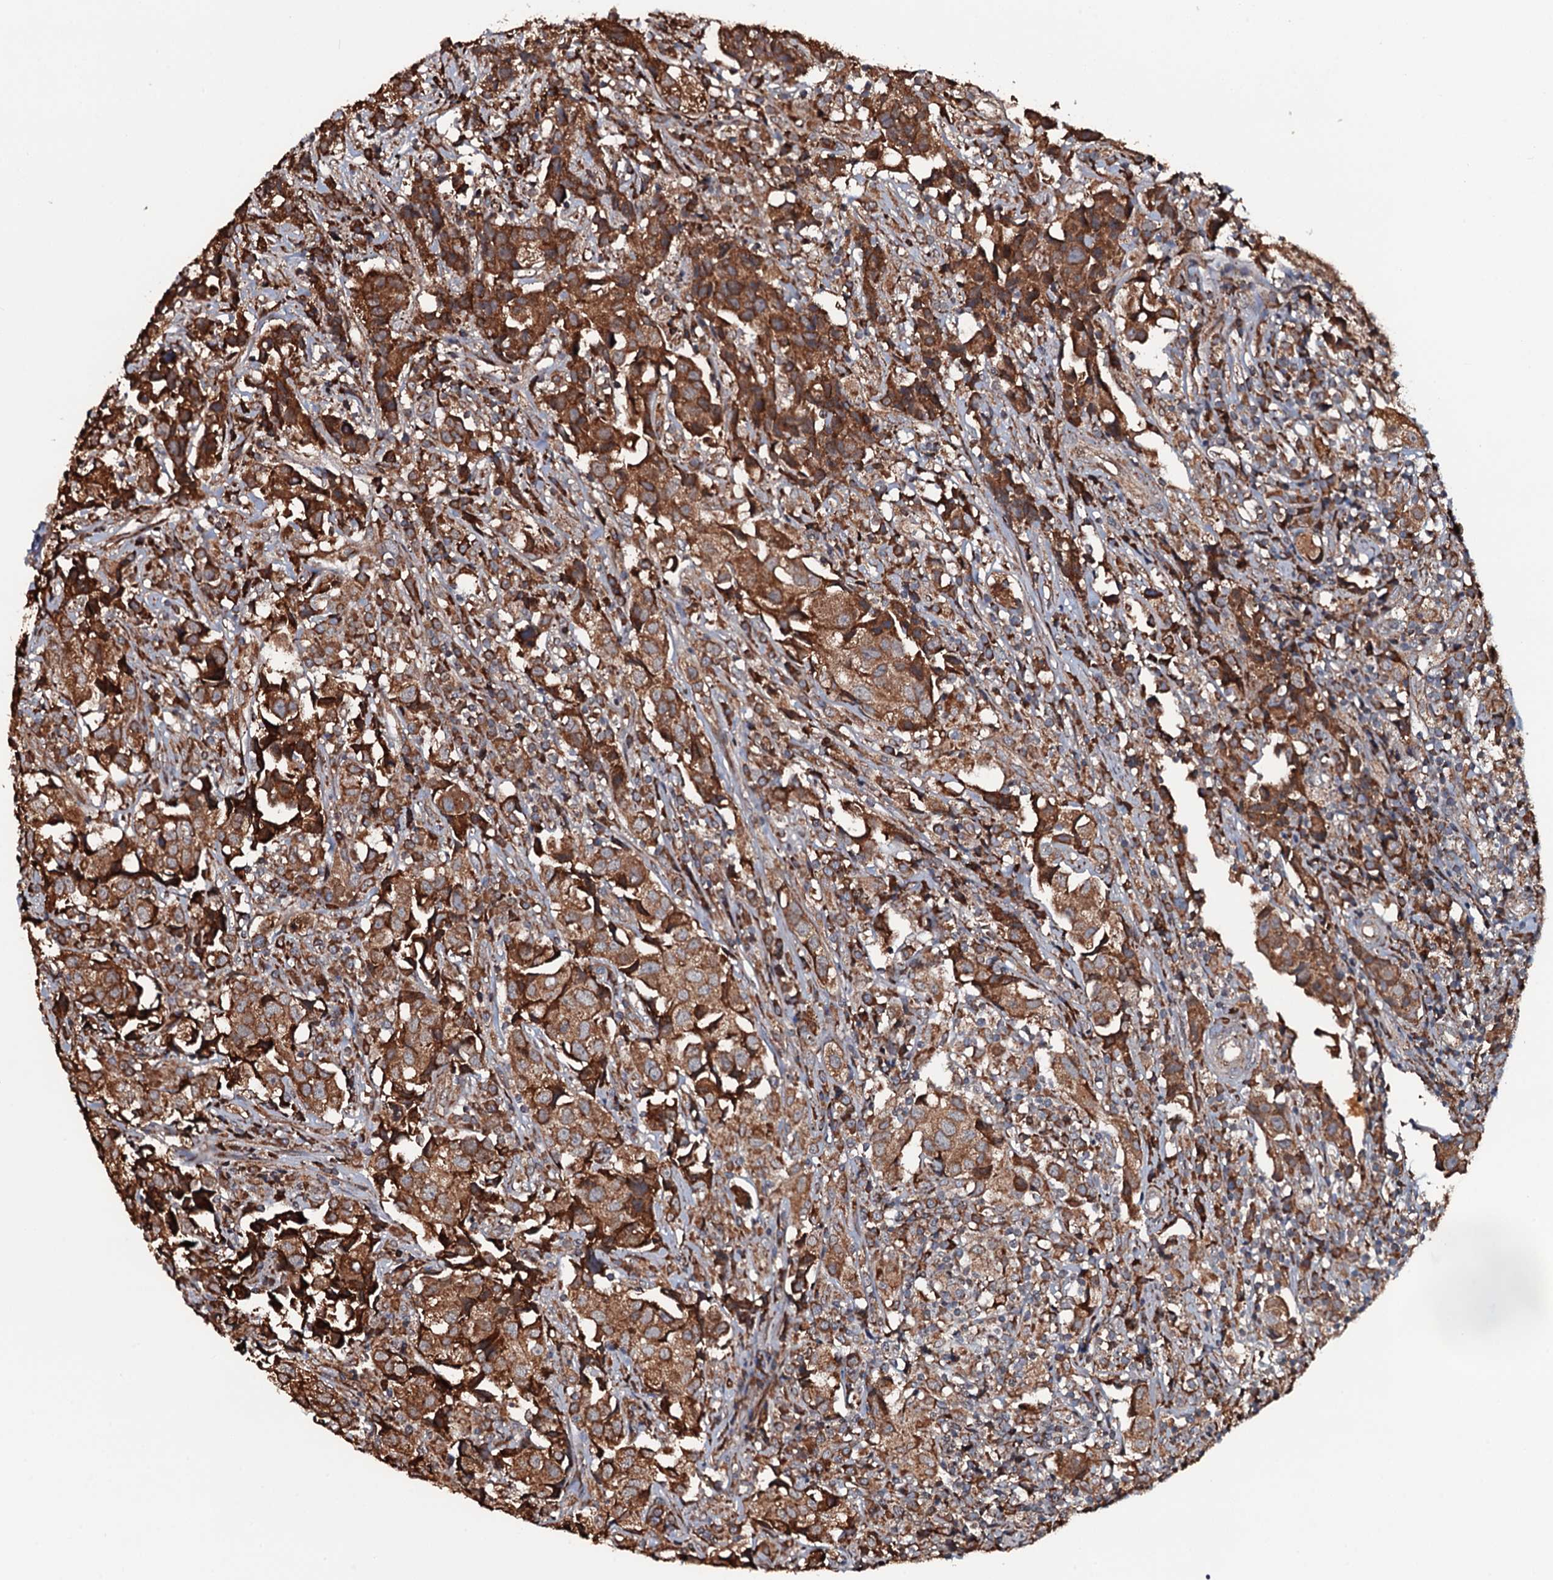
{"staining": {"intensity": "strong", "quantity": ">75%", "location": "cytoplasmic/membranous"}, "tissue": "urothelial cancer", "cell_type": "Tumor cells", "image_type": "cancer", "snomed": [{"axis": "morphology", "description": "Urothelial carcinoma, High grade"}, {"axis": "topography", "description": "Urinary bladder"}], "caption": "Immunohistochemical staining of urothelial cancer demonstrates high levels of strong cytoplasmic/membranous protein positivity in about >75% of tumor cells.", "gene": "RAB12", "patient": {"sex": "female", "age": 75}}